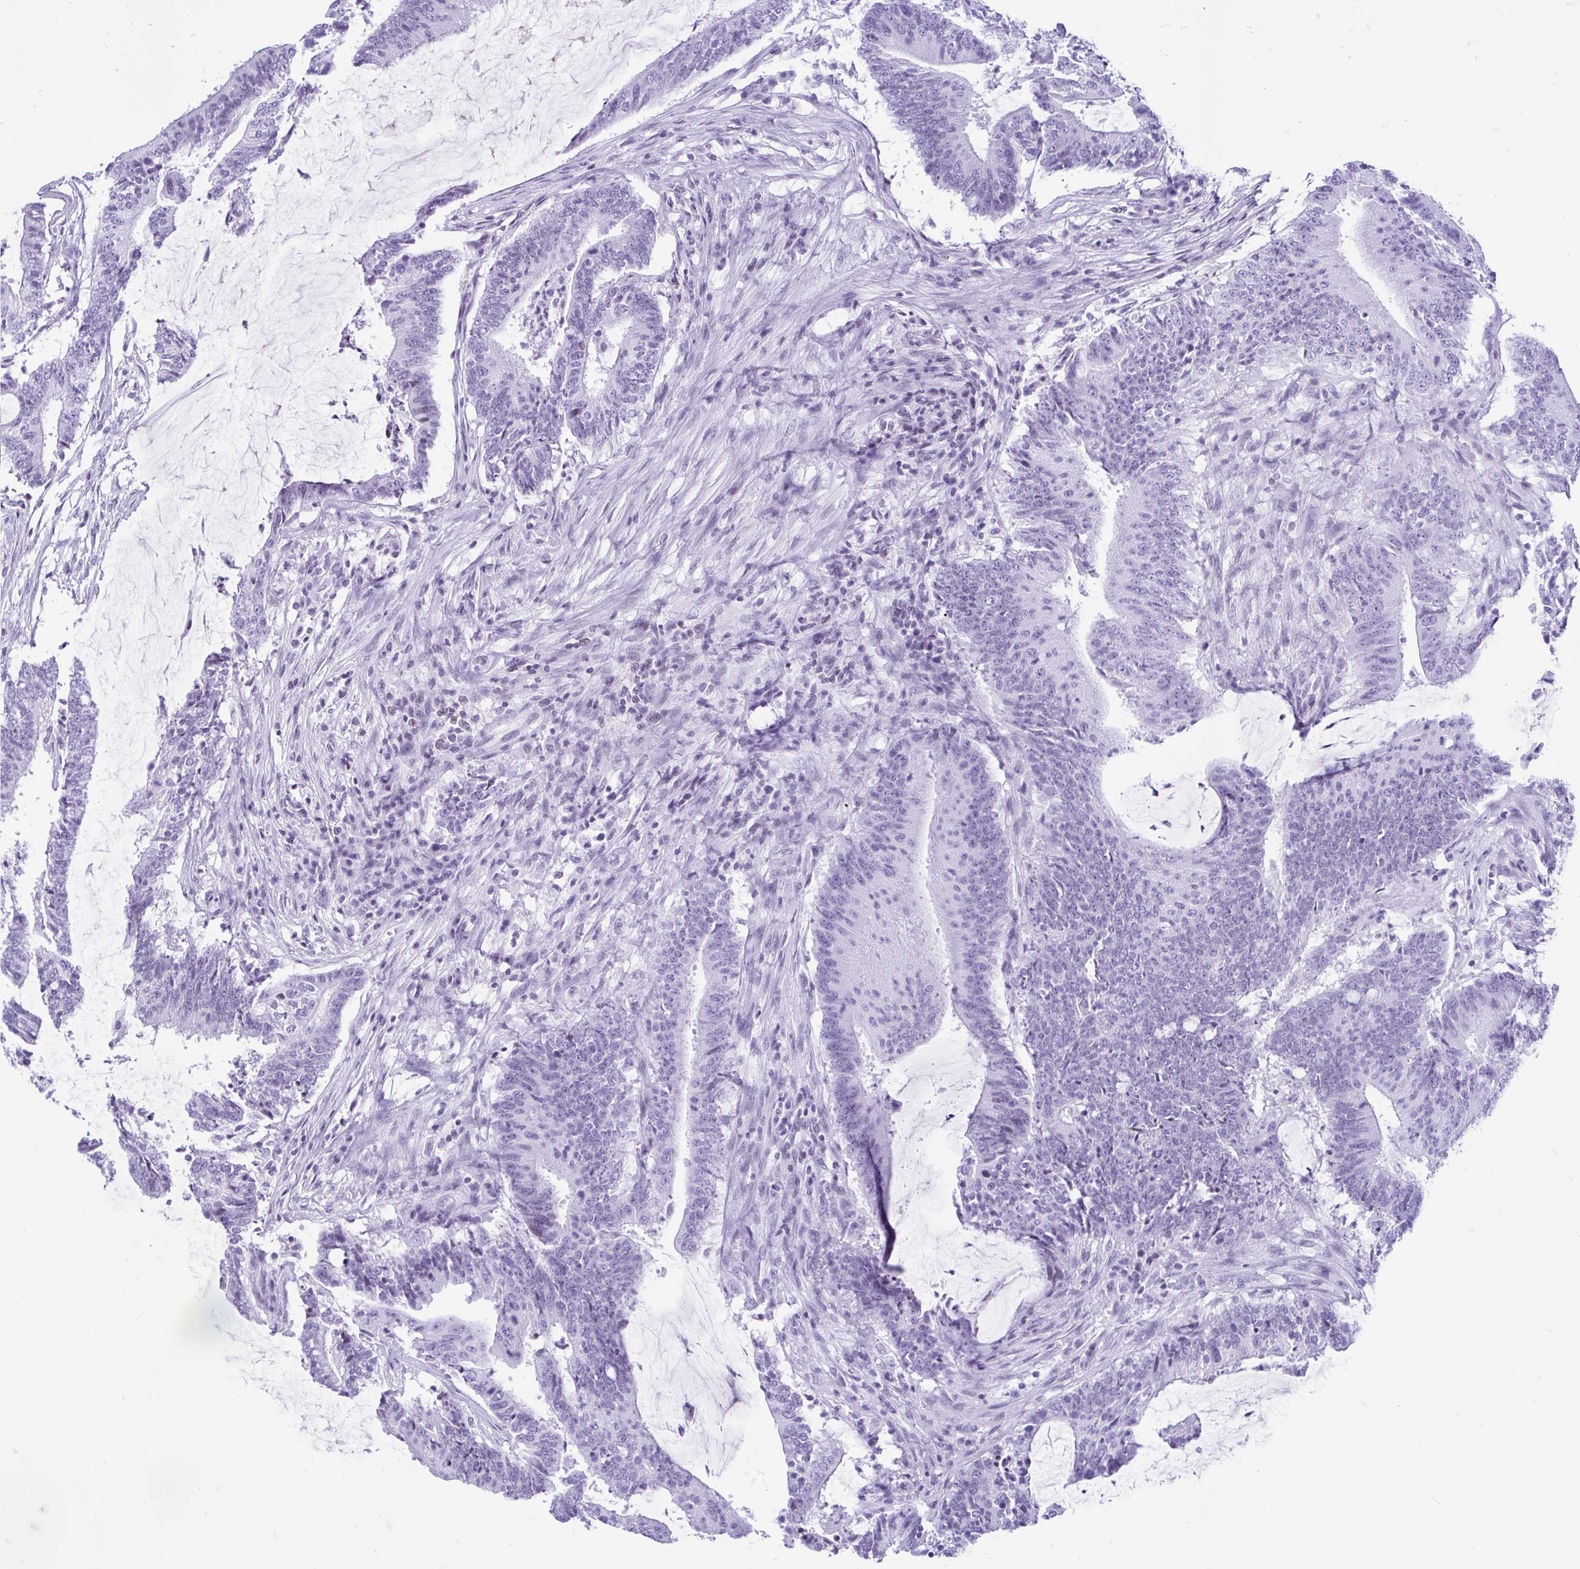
{"staining": {"intensity": "negative", "quantity": "none", "location": "none"}, "tissue": "colorectal cancer", "cell_type": "Tumor cells", "image_type": "cancer", "snomed": [{"axis": "morphology", "description": "Adenocarcinoma, NOS"}, {"axis": "topography", "description": "Colon"}], "caption": "IHC image of human adenocarcinoma (colorectal) stained for a protein (brown), which reveals no positivity in tumor cells.", "gene": "KRT27", "patient": {"sex": "female", "age": 43}}